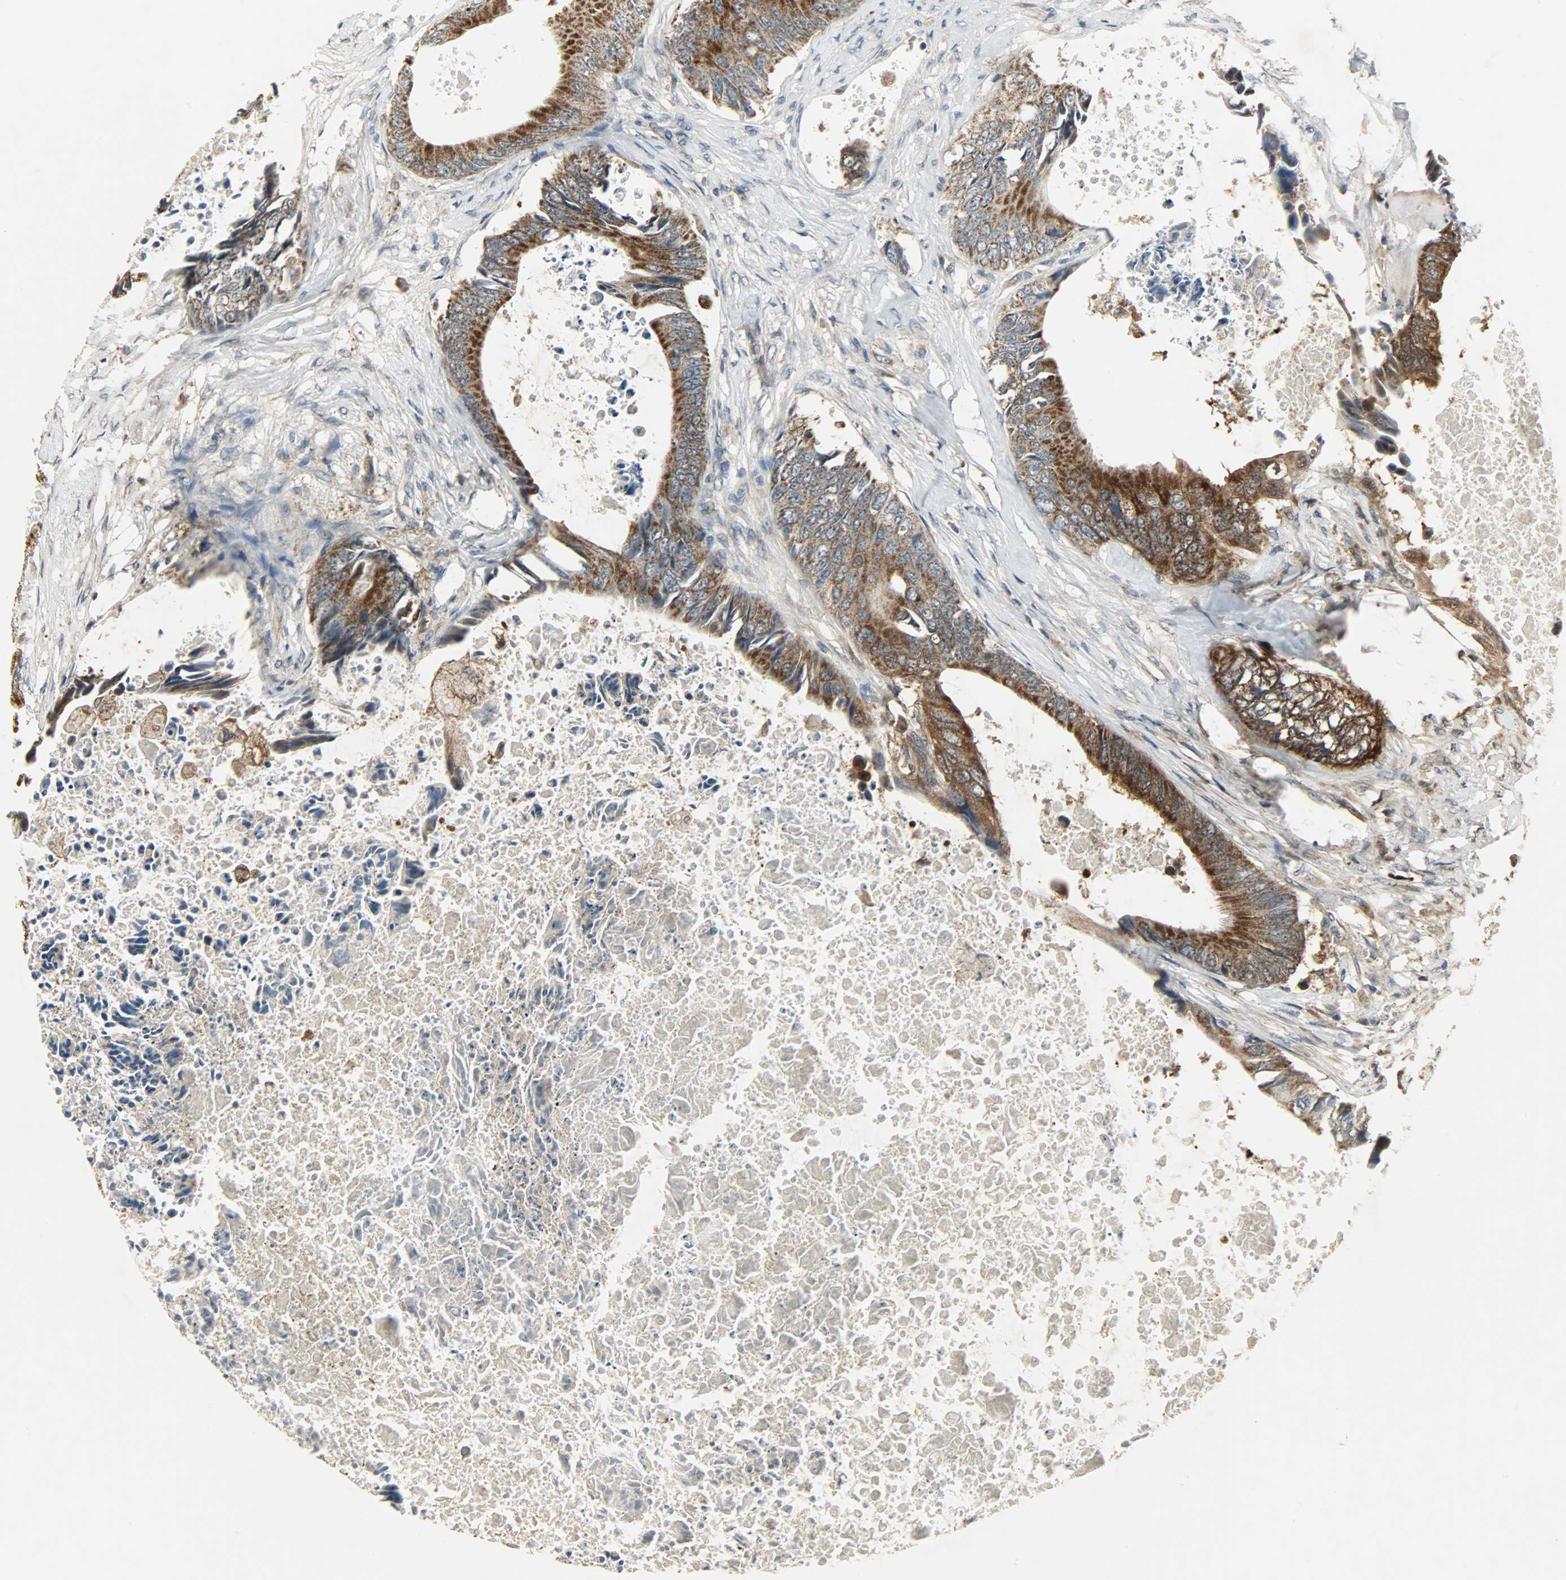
{"staining": {"intensity": "strong", "quantity": ">75%", "location": "cytoplasmic/membranous"}, "tissue": "colorectal cancer", "cell_type": "Tumor cells", "image_type": "cancer", "snomed": [{"axis": "morphology", "description": "Normal tissue, NOS"}, {"axis": "morphology", "description": "Adenocarcinoma, NOS"}, {"axis": "topography", "description": "Rectum"}, {"axis": "topography", "description": "Peripheral nerve tissue"}], "caption": "Tumor cells reveal strong cytoplasmic/membranous positivity in approximately >75% of cells in adenocarcinoma (colorectal).", "gene": "AMT", "patient": {"sex": "female", "age": 77}}